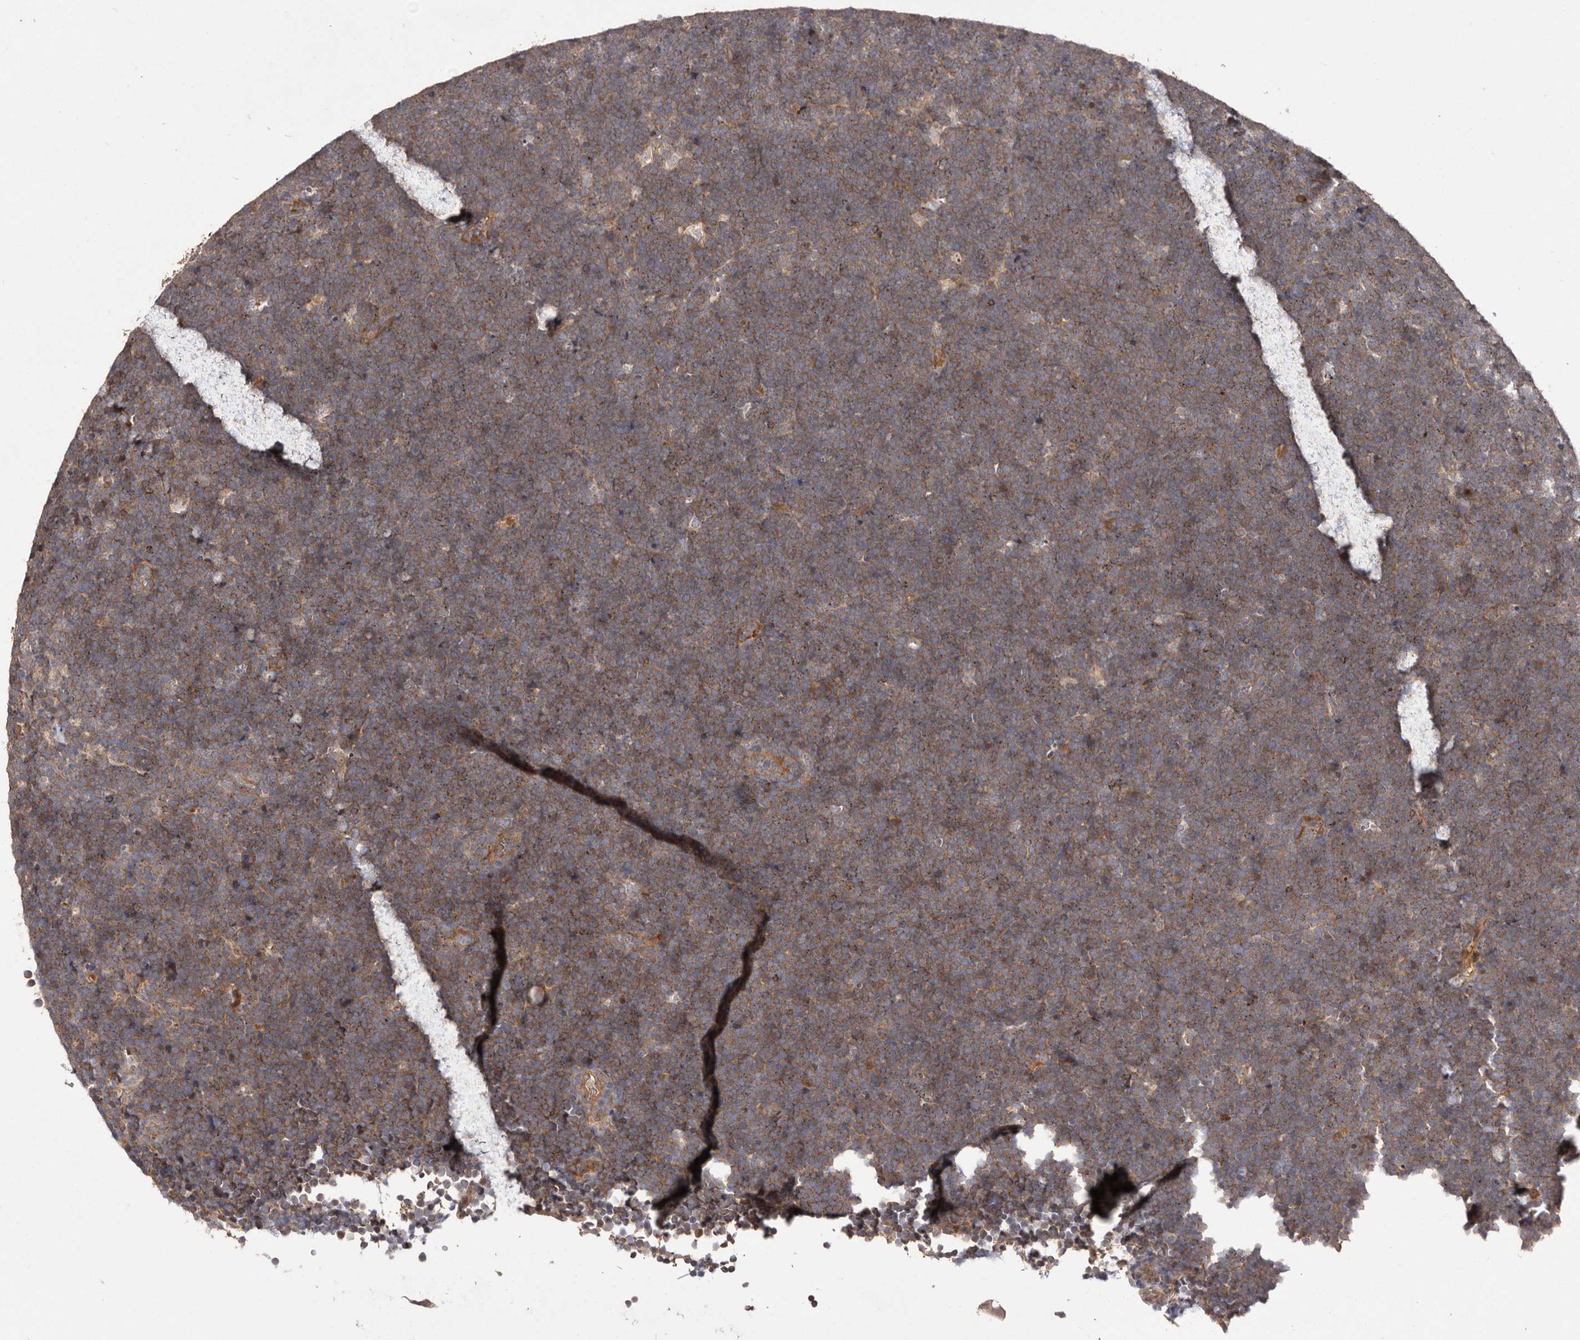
{"staining": {"intensity": "moderate", "quantity": ">75%", "location": "cytoplasmic/membranous"}, "tissue": "lymphoma", "cell_type": "Tumor cells", "image_type": "cancer", "snomed": [{"axis": "morphology", "description": "Malignant lymphoma, non-Hodgkin's type, High grade"}, {"axis": "topography", "description": "Lymph node"}], "caption": "The photomicrograph displays staining of lymphoma, revealing moderate cytoplasmic/membranous protein staining (brown color) within tumor cells.", "gene": "DOP1A", "patient": {"sex": "male", "age": 13}}